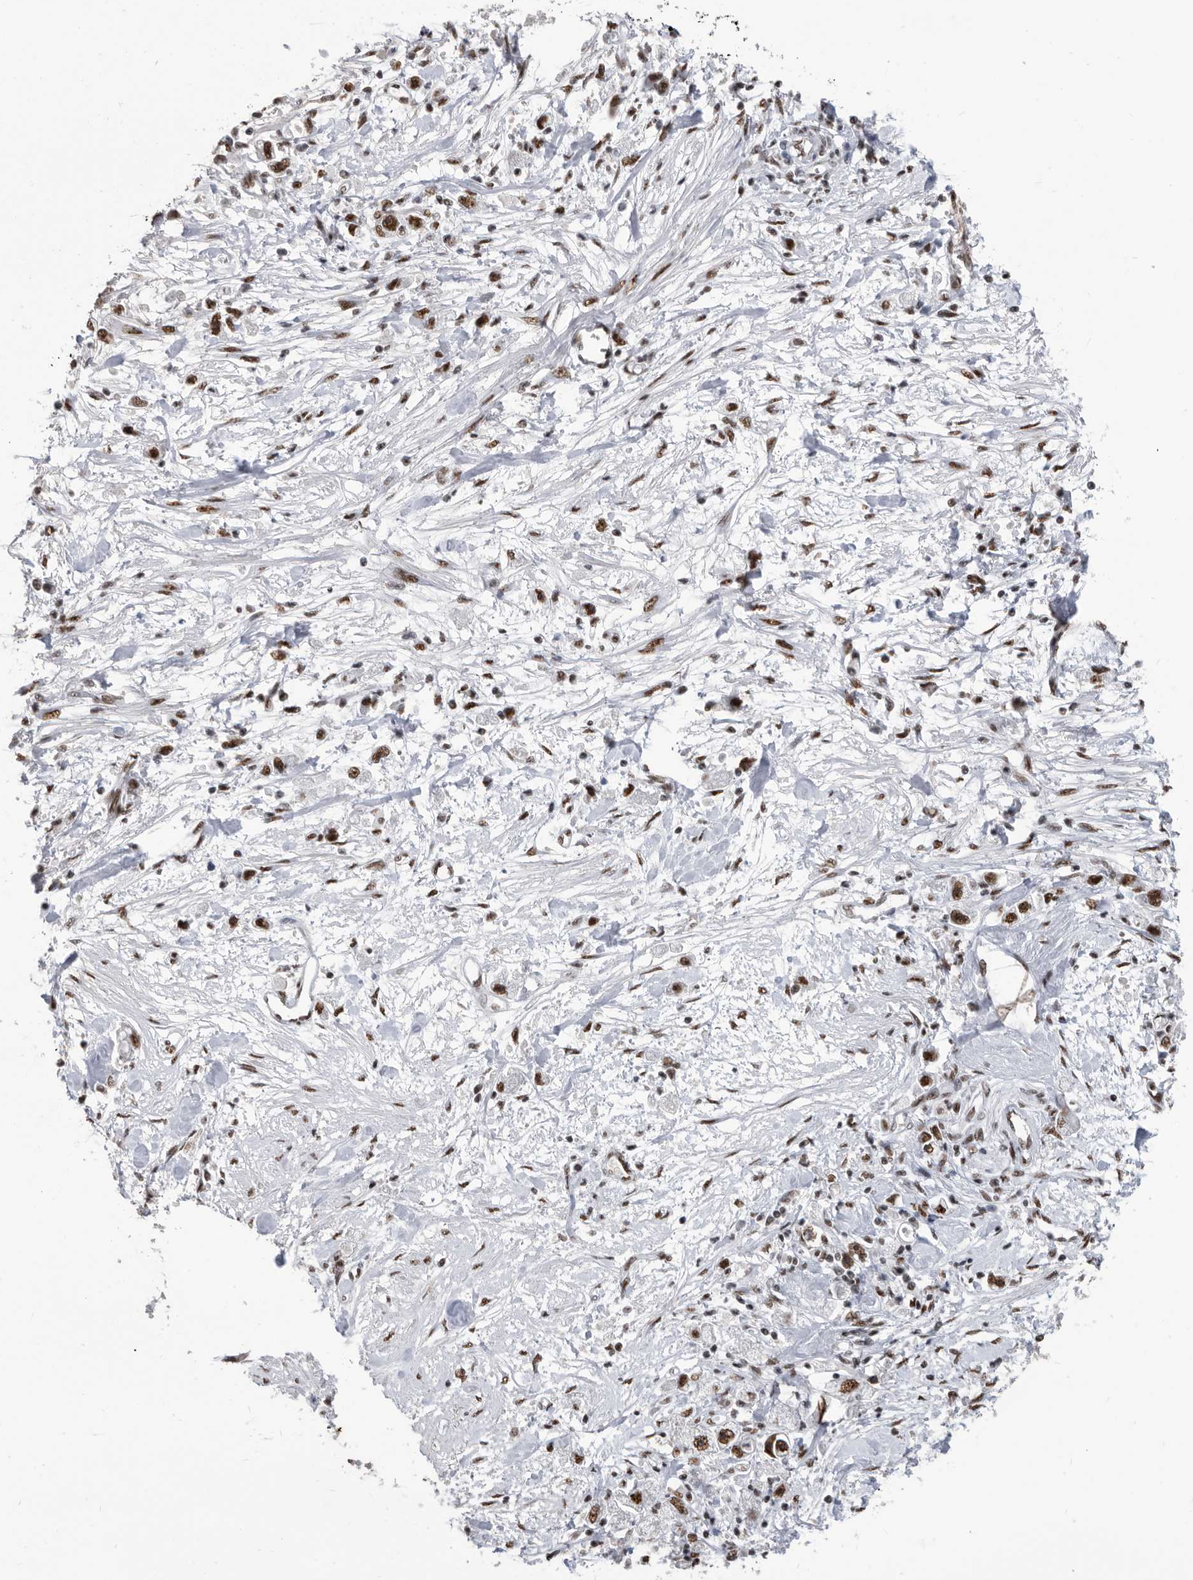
{"staining": {"intensity": "strong", "quantity": ">75%", "location": "nuclear"}, "tissue": "stomach cancer", "cell_type": "Tumor cells", "image_type": "cancer", "snomed": [{"axis": "morphology", "description": "Adenocarcinoma, NOS"}, {"axis": "topography", "description": "Stomach"}], "caption": "The photomicrograph displays immunohistochemical staining of stomach adenocarcinoma. There is strong nuclear staining is present in approximately >75% of tumor cells.", "gene": "SF3A1", "patient": {"sex": "female", "age": 59}}